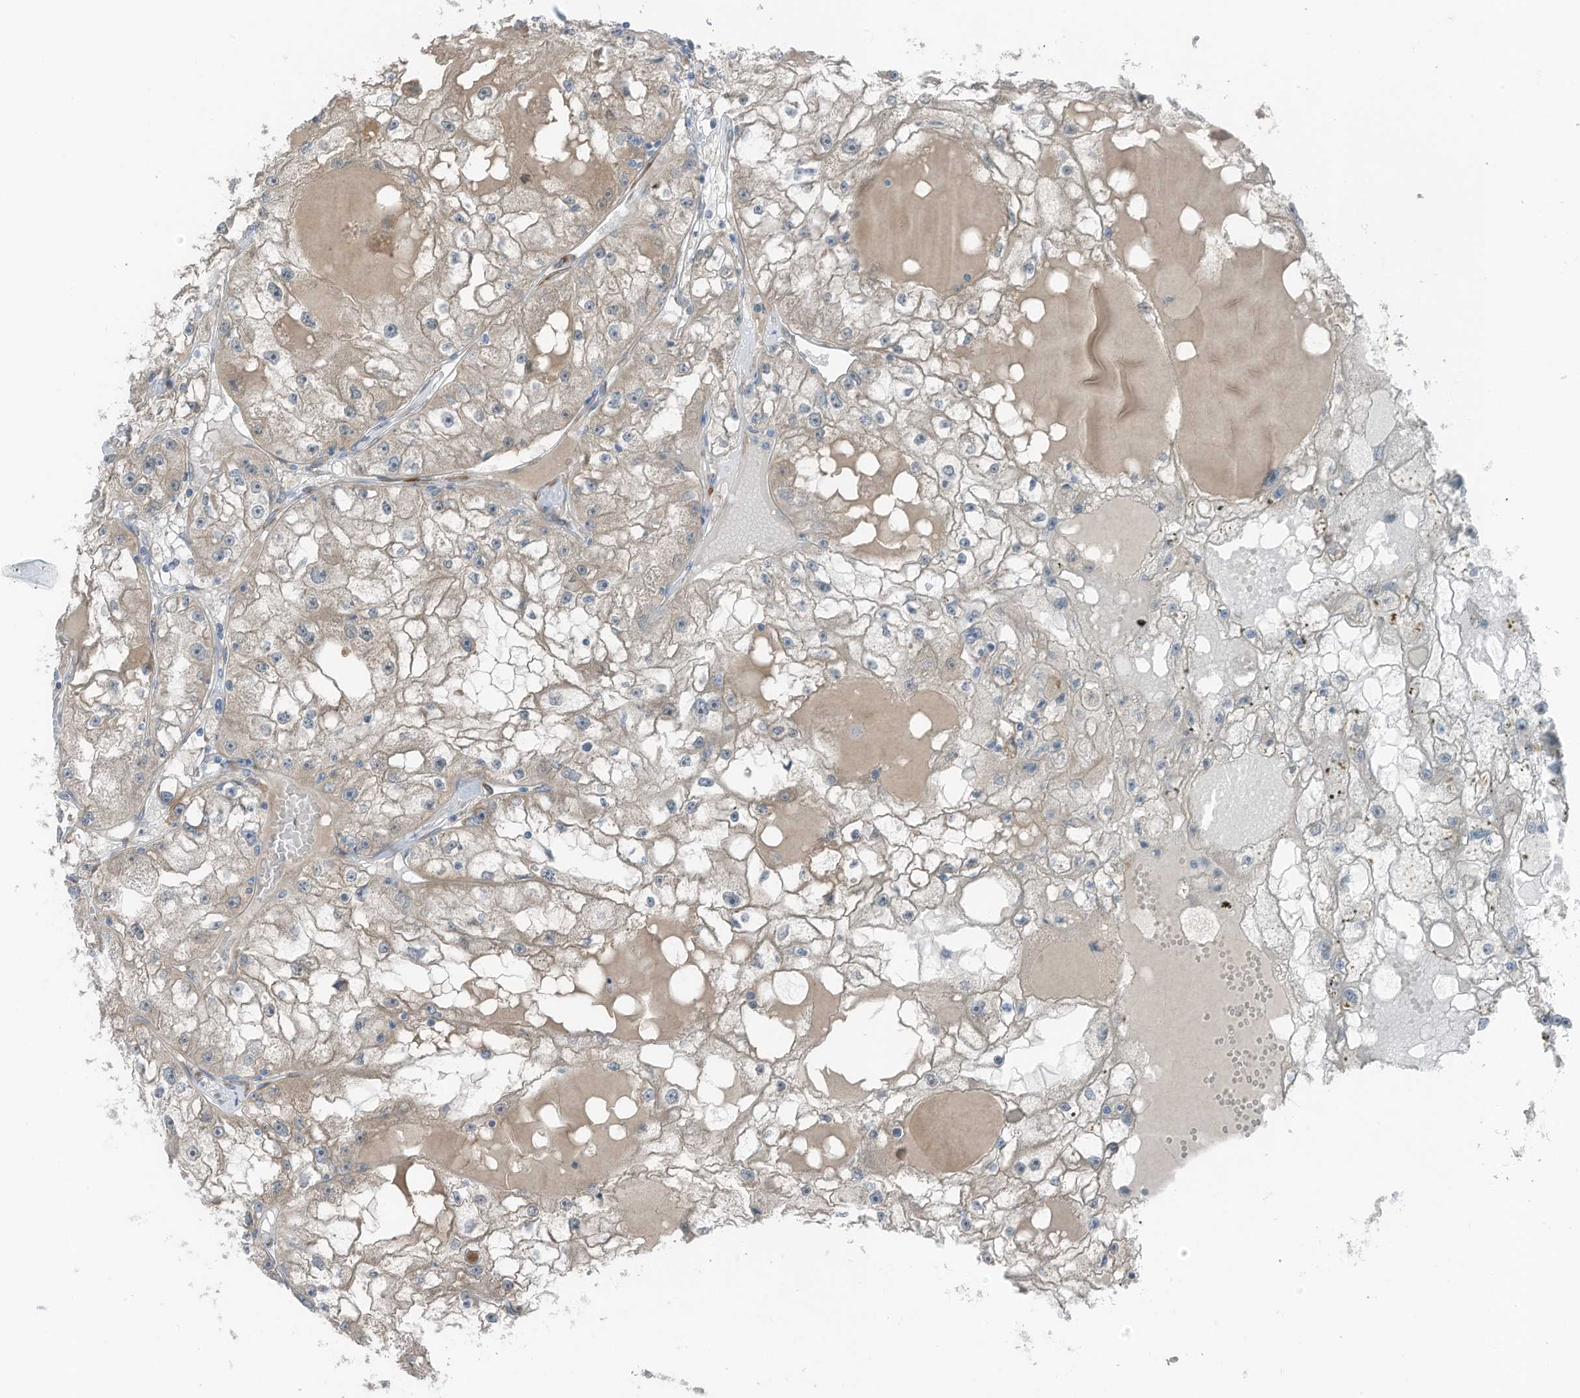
{"staining": {"intensity": "weak", "quantity": "25%-75%", "location": "cytoplasmic/membranous"}, "tissue": "renal cancer", "cell_type": "Tumor cells", "image_type": "cancer", "snomed": [{"axis": "morphology", "description": "Adenocarcinoma, NOS"}, {"axis": "topography", "description": "Kidney"}], "caption": "Adenocarcinoma (renal) stained for a protein reveals weak cytoplasmic/membranous positivity in tumor cells.", "gene": "ARHGEF33", "patient": {"sex": "male", "age": 56}}